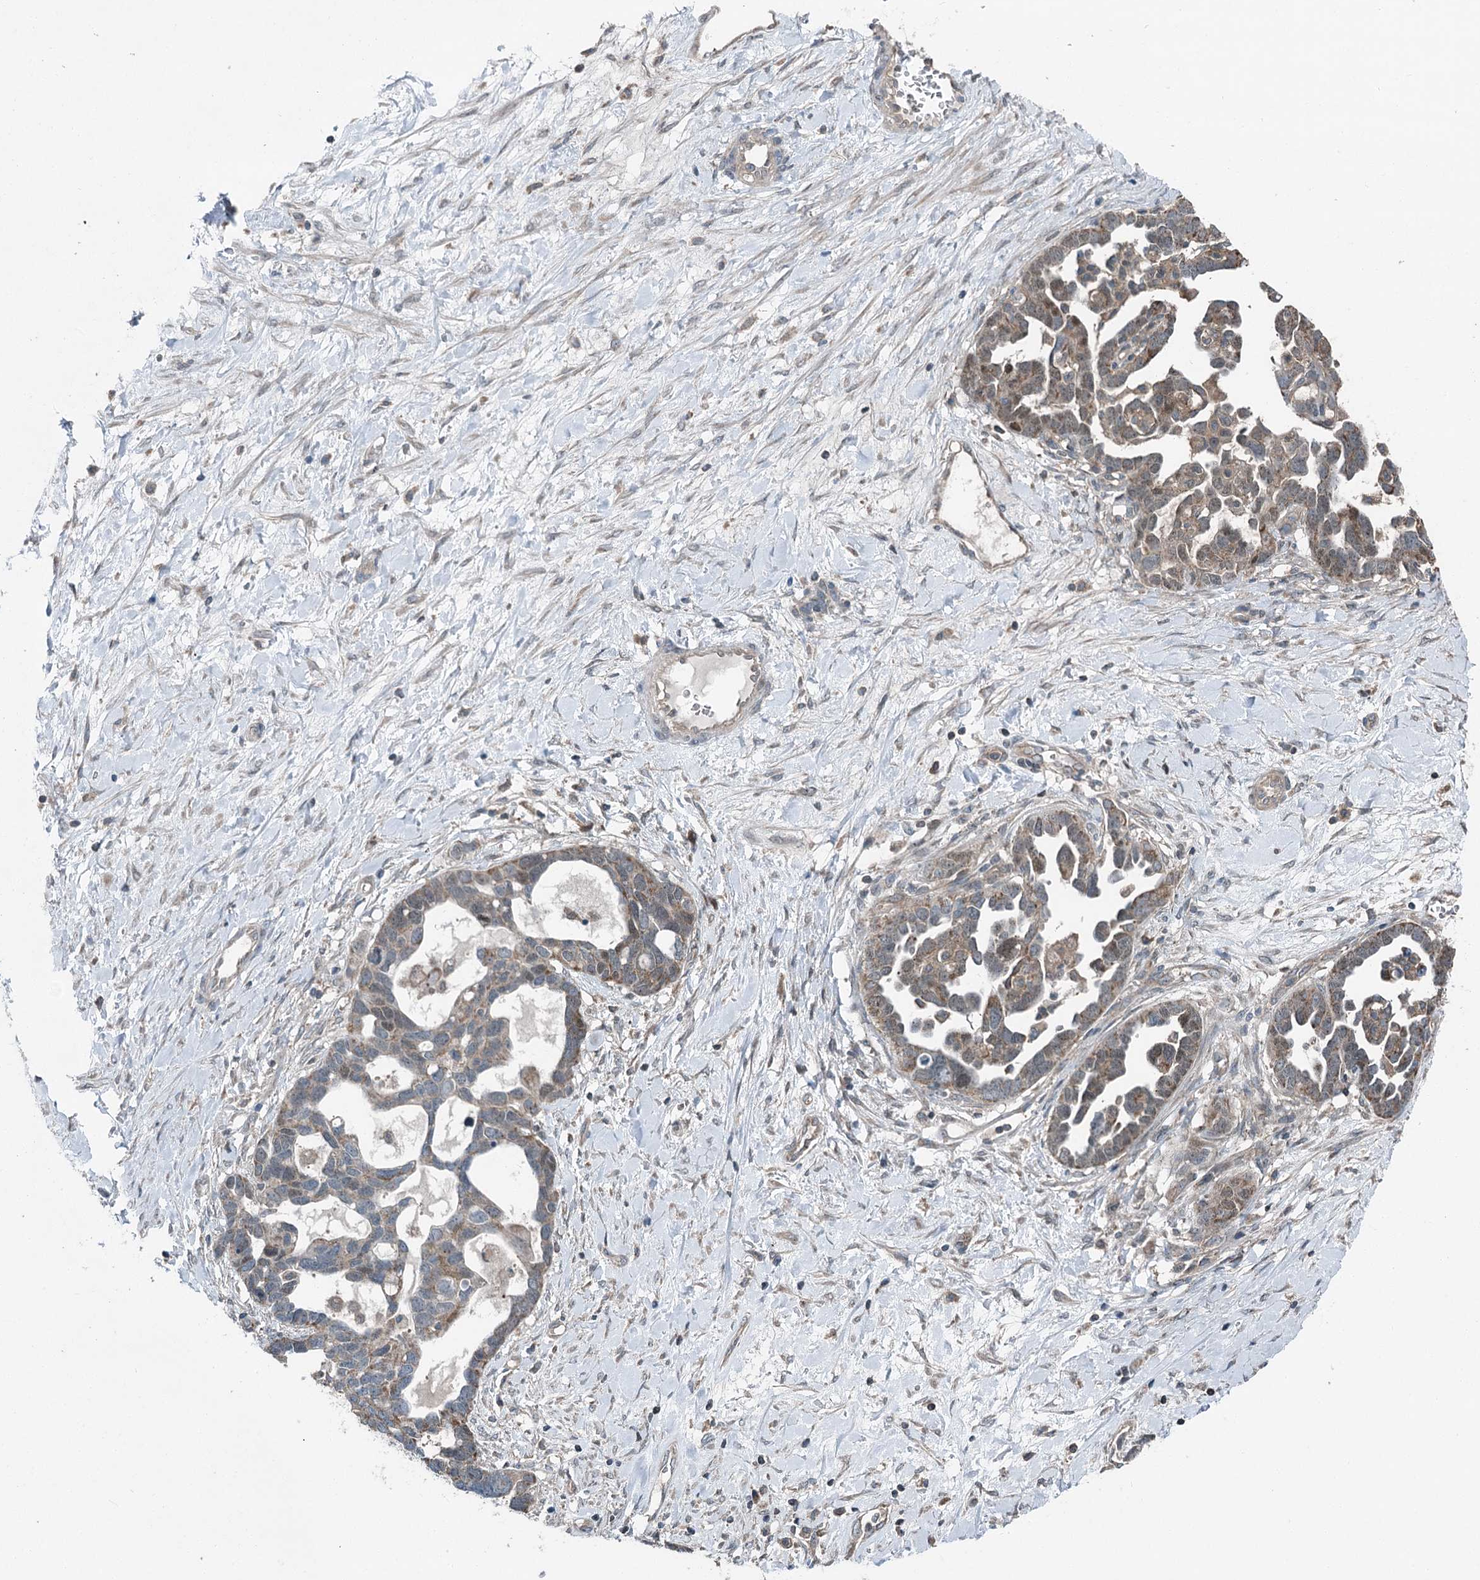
{"staining": {"intensity": "weak", "quantity": "25%-75%", "location": "cytoplasmic/membranous"}, "tissue": "ovarian cancer", "cell_type": "Tumor cells", "image_type": "cancer", "snomed": [{"axis": "morphology", "description": "Cystadenocarcinoma, serous, NOS"}, {"axis": "topography", "description": "Ovary"}], "caption": "Immunohistochemistry micrograph of human ovarian serous cystadenocarcinoma stained for a protein (brown), which reveals low levels of weak cytoplasmic/membranous positivity in about 25%-75% of tumor cells.", "gene": "SKIC3", "patient": {"sex": "female", "age": 54}}